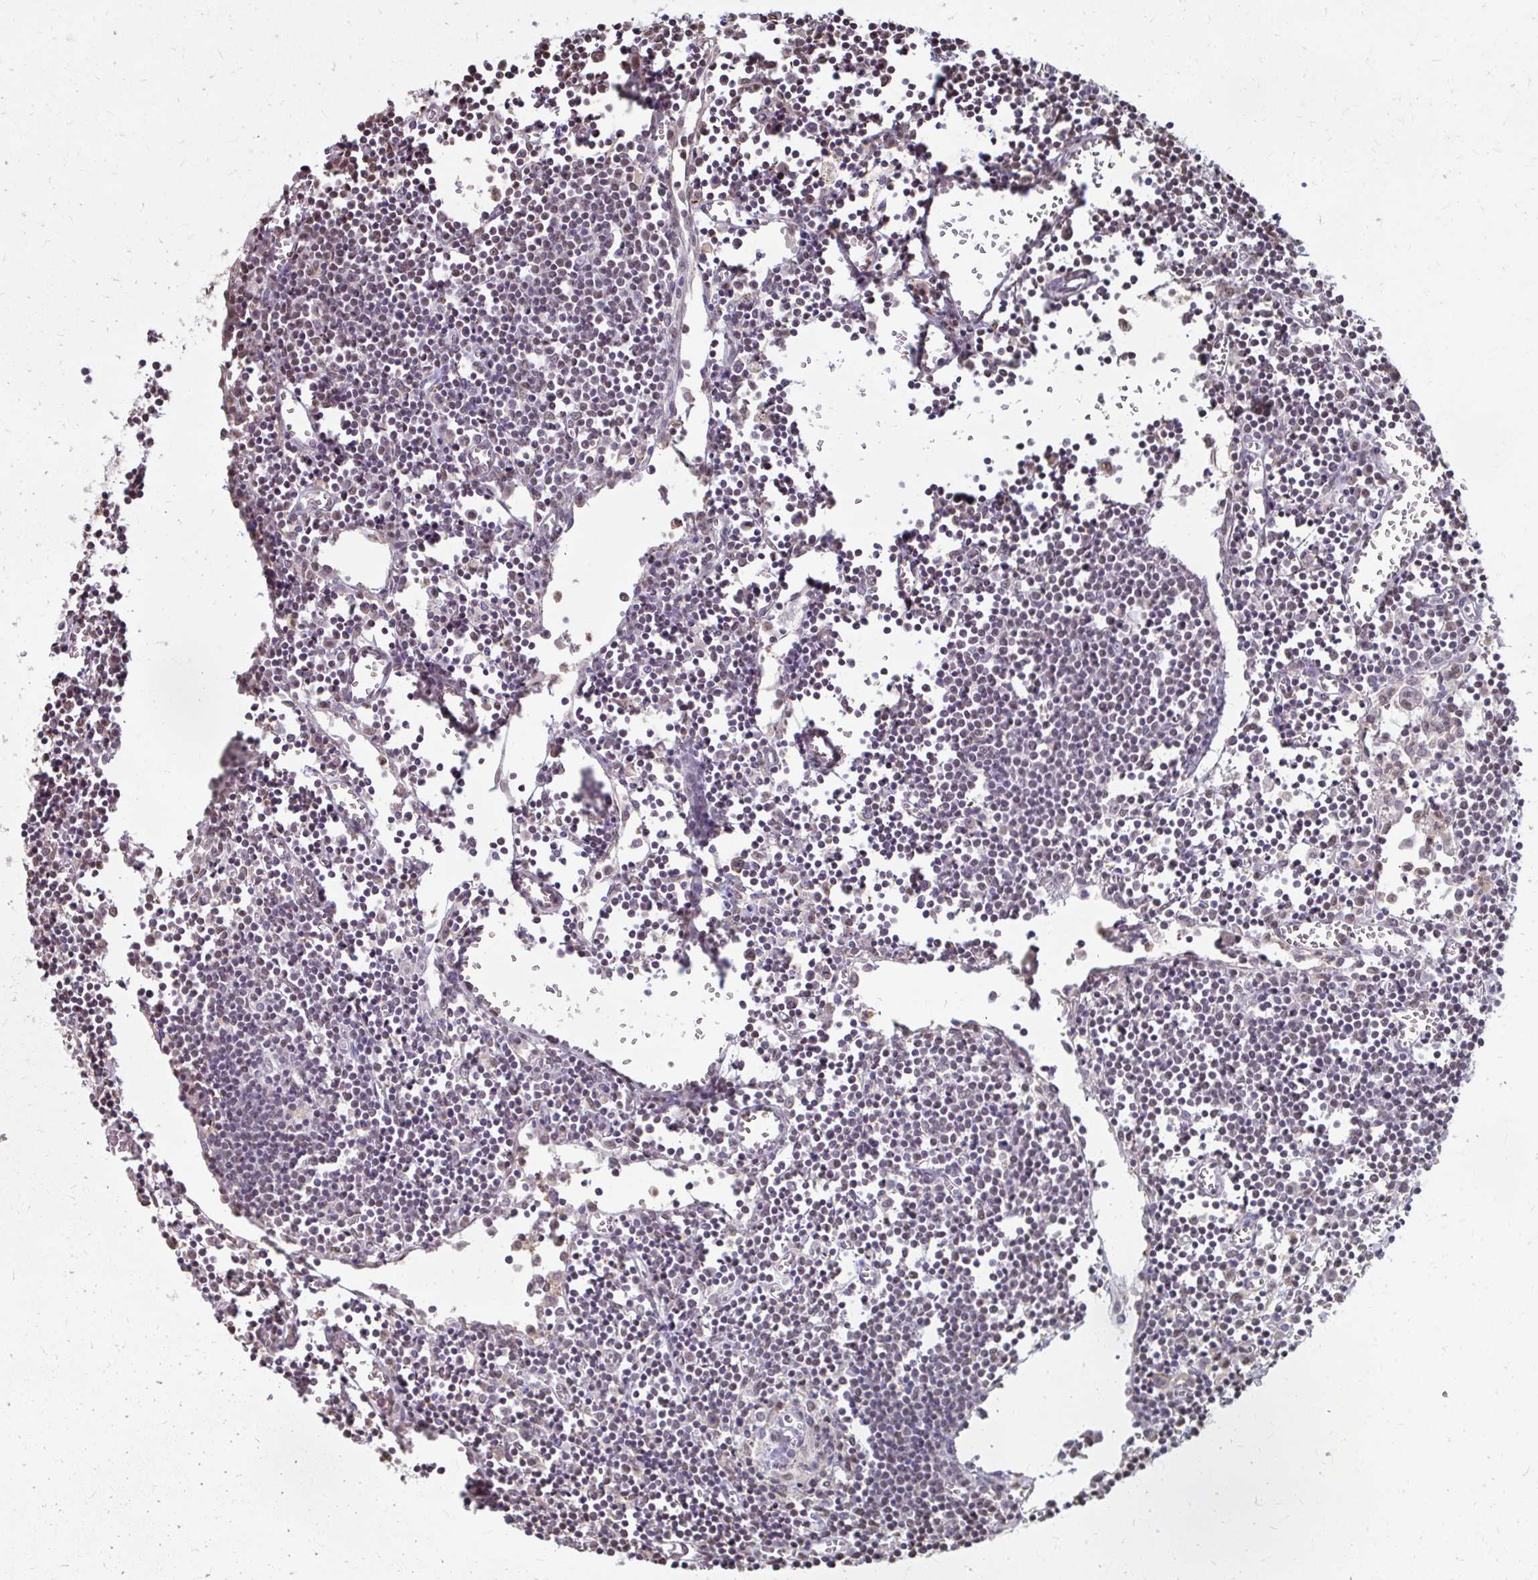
{"staining": {"intensity": "moderate", "quantity": "<25%", "location": "nuclear"}, "tissue": "lymph node", "cell_type": "Germinal center cells", "image_type": "normal", "snomed": [{"axis": "morphology", "description": "Normal tissue, NOS"}, {"axis": "topography", "description": "Lymph node"}], "caption": "Brown immunohistochemical staining in benign human lymph node displays moderate nuclear expression in about <25% of germinal center cells. The protein of interest is stained brown, and the nuclei are stained in blue (DAB IHC with brightfield microscopy, high magnification).", "gene": "ING4", "patient": {"sex": "male", "age": 66}}